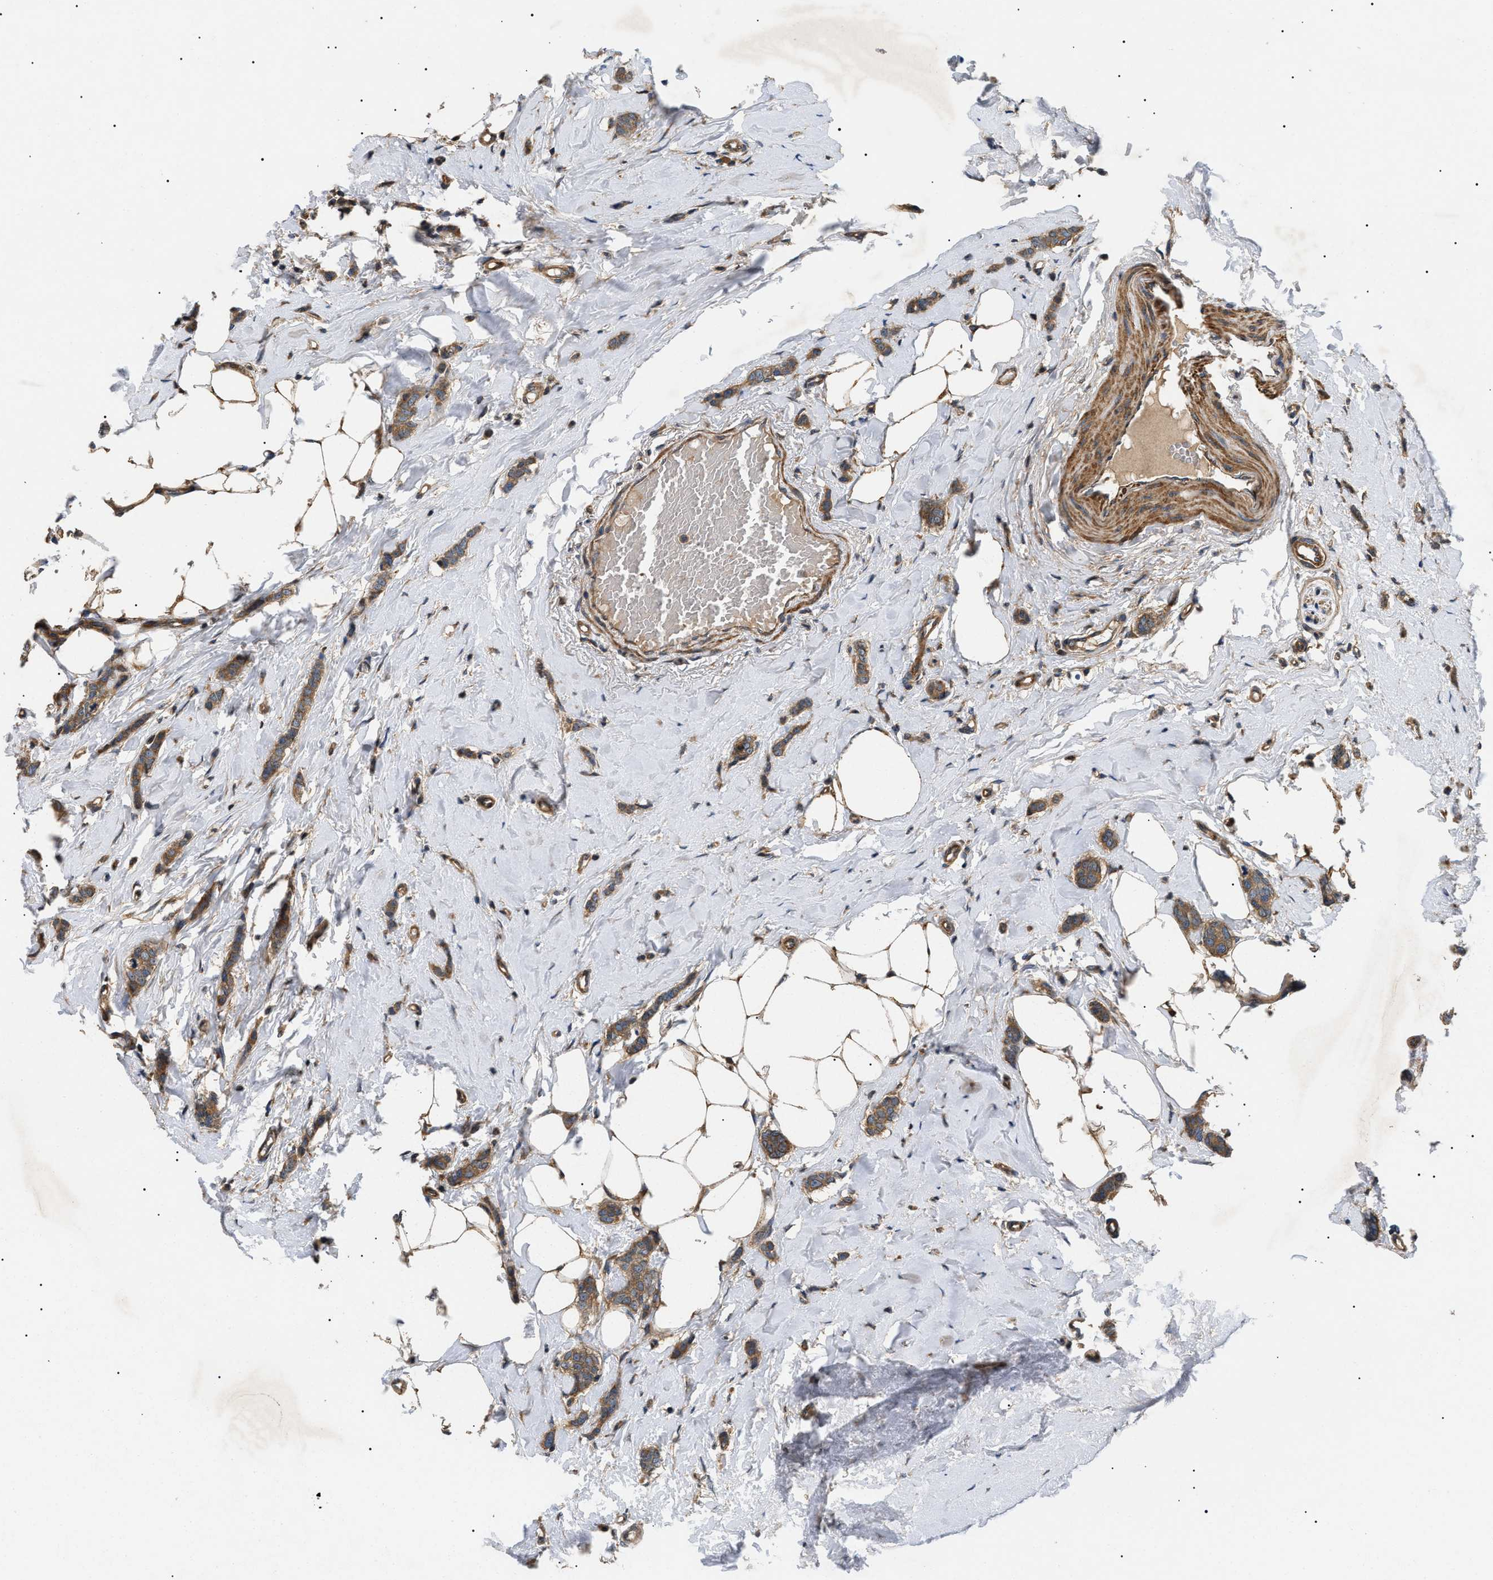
{"staining": {"intensity": "strong", "quantity": ">75%", "location": "cytoplasmic/membranous"}, "tissue": "breast cancer", "cell_type": "Tumor cells", "image_type": "cancer", "snomed": [{"axis": "morphology", "description": "Lobular carcinoma"}, {"axis": "topography", "description": "Skin"}, {"axis": "topography", "description": "Breast"}], "caption": "Immunohistochemical staining of breast cancer reveals high levels of strong cytoplasmic/membranous protein expression in approximately >75% of tumor cells.", "gene": "PPM1B", "patient": {"sex": "female", "age": 46}}